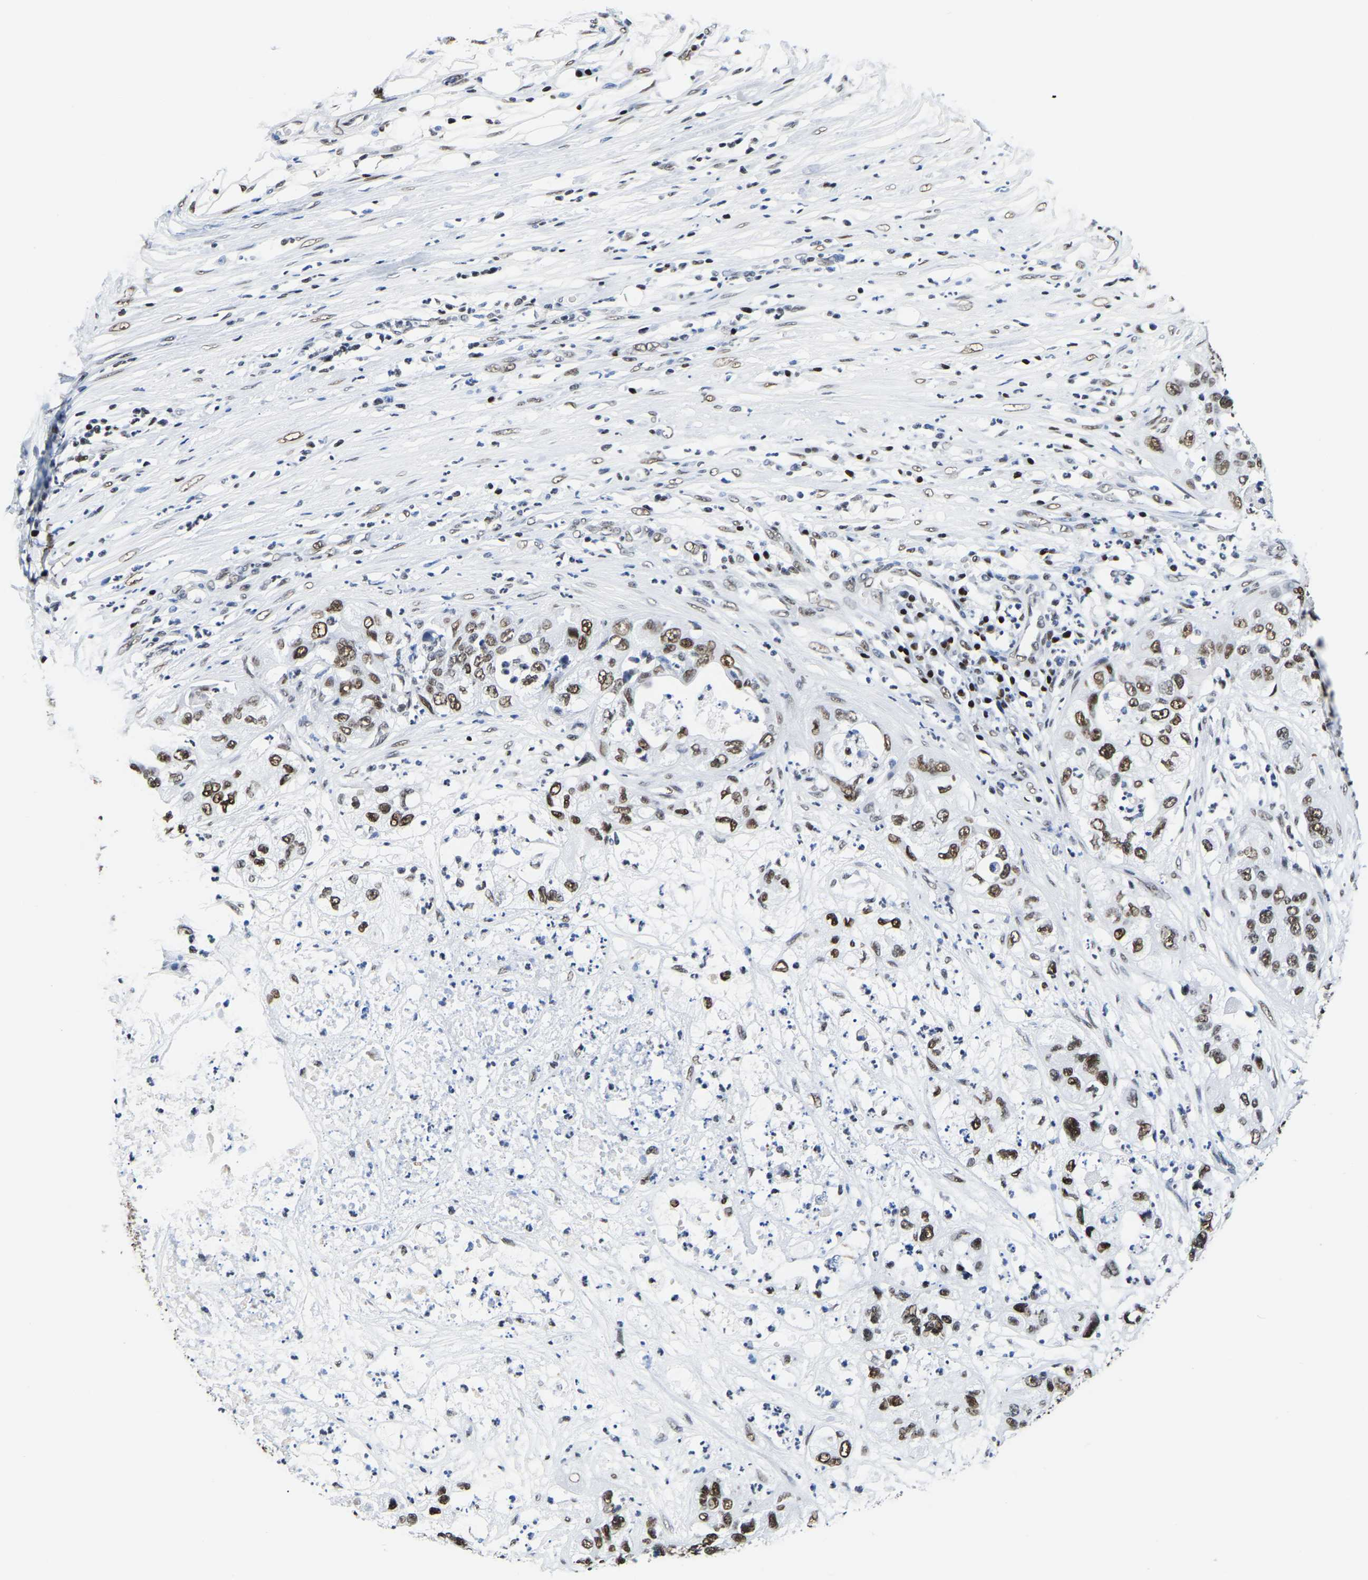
{"staining": {"intensity": "moderate", "quantity": ">75%", "location": "nuclear"}, "tissue": "pancreatic cancer", "cell_type": "Tumor cells", "image_type": "cancer", "snomed": [{"axis": "morphology", "description": "Adenocarcinoma, NOS"}, {"axis": "topography", "description": "Pancreas"}], "caption": "DAB immunohistochemical staining of pancreatic adenocarcinoma shows moderate nuclear protein staining in approximately >75% of tumor cells.", "gene": "UBA1", "patient": {"sex": "female", "age": 78}}